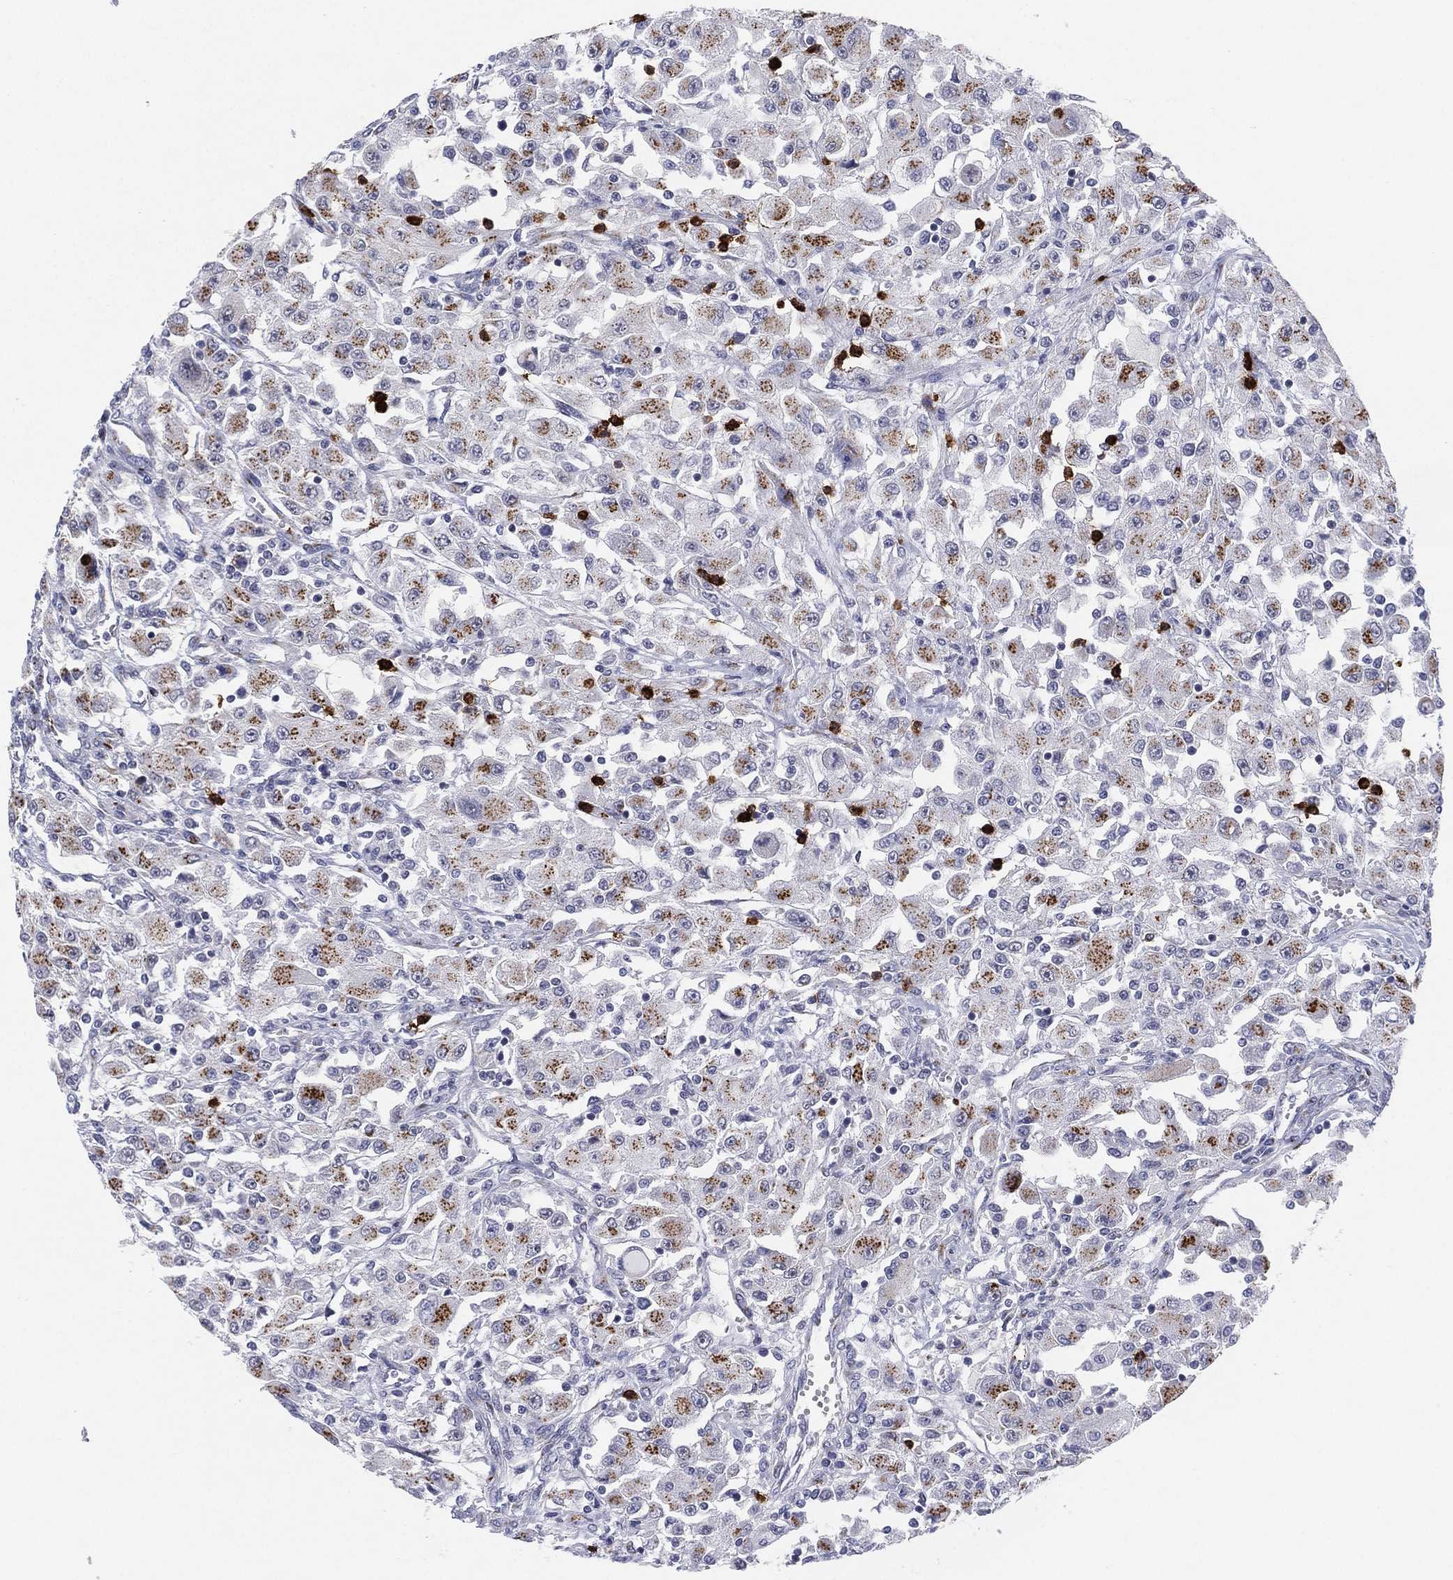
{"staining": {"intensity": "moderate", "quantity": "<25%", "location": "cytoplasmic/membranous"}, "tissue": "renal cancer", "cell_type": "Tumor cells", "image_type": "cancer", "snomed": [{"axis": "morphology", "description": "Adenocarcinoma, NOS"}, {"axis": "topography", "description": "Kidney"}], "caption": "Adenocarcinoma (renal) was stained to show a protein in brown. There is low levels of moderate cytoplasmic/membranous expression in approximately <25% of tumor cells.", "gene": "CD177", "patient": {"sex": "female", "age": 67}}